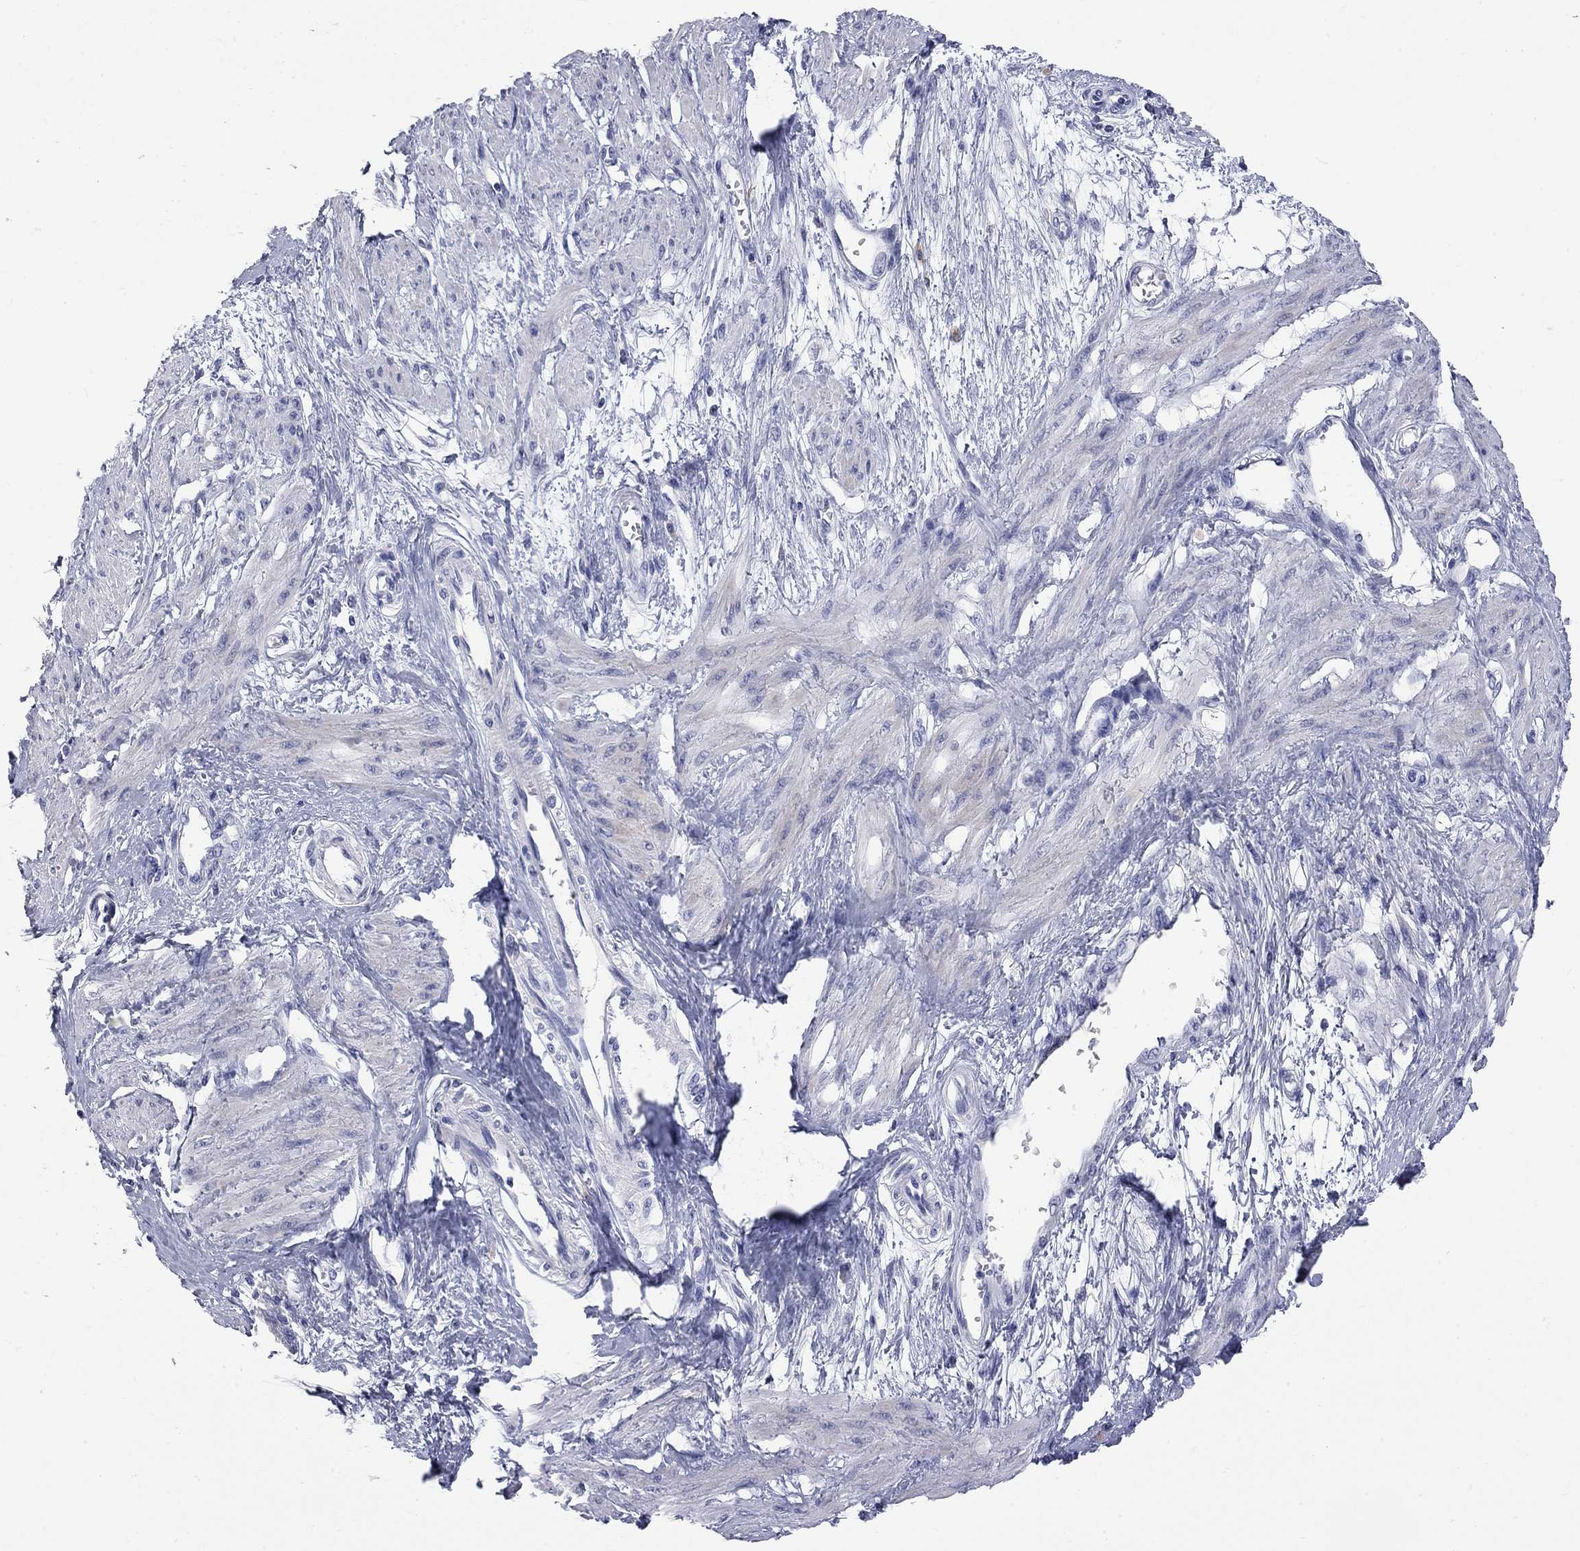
{"staining": {"intensity": "negative", "quantity": "none", "location": "none"}, "tissue": "smooth muscle", "cell_type": "Smooth muscle cells", "image_type": "normal", "snomed": [{"axis": "morphology", "description": "Normal tissue, NOS"}, {"axis": "topography", "description": "Smooth muscle"}, {"axis": "topography", "description": "Uterus"}], "caption": "Micrograph shows no significant protein positivity in smooth muscle cells of benign smooth muscle.", "gene": "FAM221B", "patient": {"sex": "female", "age": 39}}